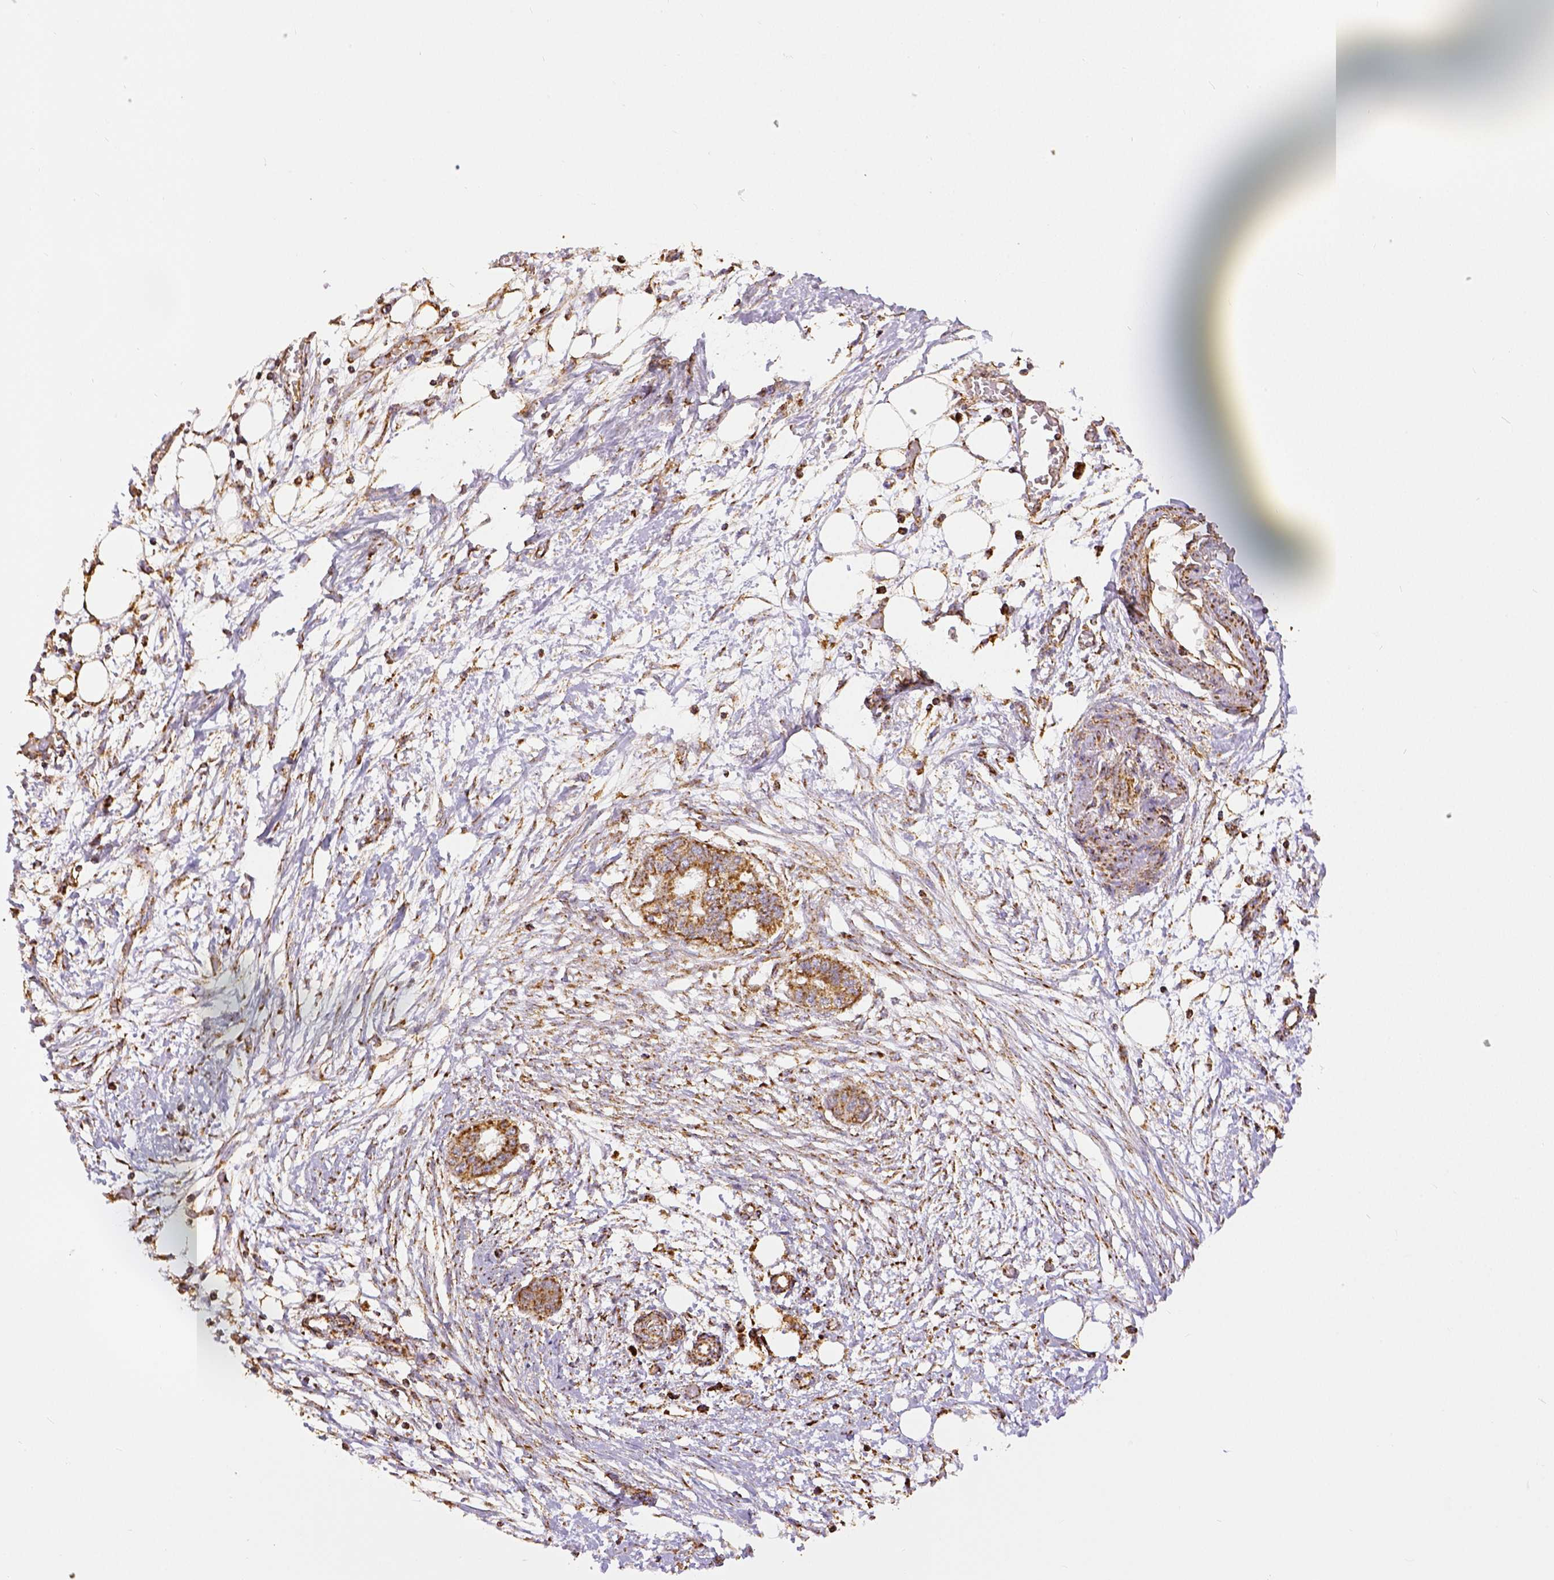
{"staining": {"intensity": "moderate", "quantity": ">75%", "location": "cytoplasmic/membranous"}, "tissue": "endometrial cancer", "cell_type": "Tumor cells", "image_type": "cancer", "snomed": [{"axis": "morphology", "description": "Adenocarcinoma, NOS"}, {"axis": "morphology", "description": "Adenocarcinoma, metastatic, NOS"}, {"axis": "topography", "description": "Adipose tissue"}, {"axis": "topography", "description": "Endometrium"}], "caption": "There is medium levels of moderate cytoplasmic/membranous expression in tumor cells of endometrial cancer (metastatic adenocarcinoma), as demonstrated by immunohistochemical staining (brown color).", "gene": "SDHB", "patient": {"sex": "female", "age": 67}}